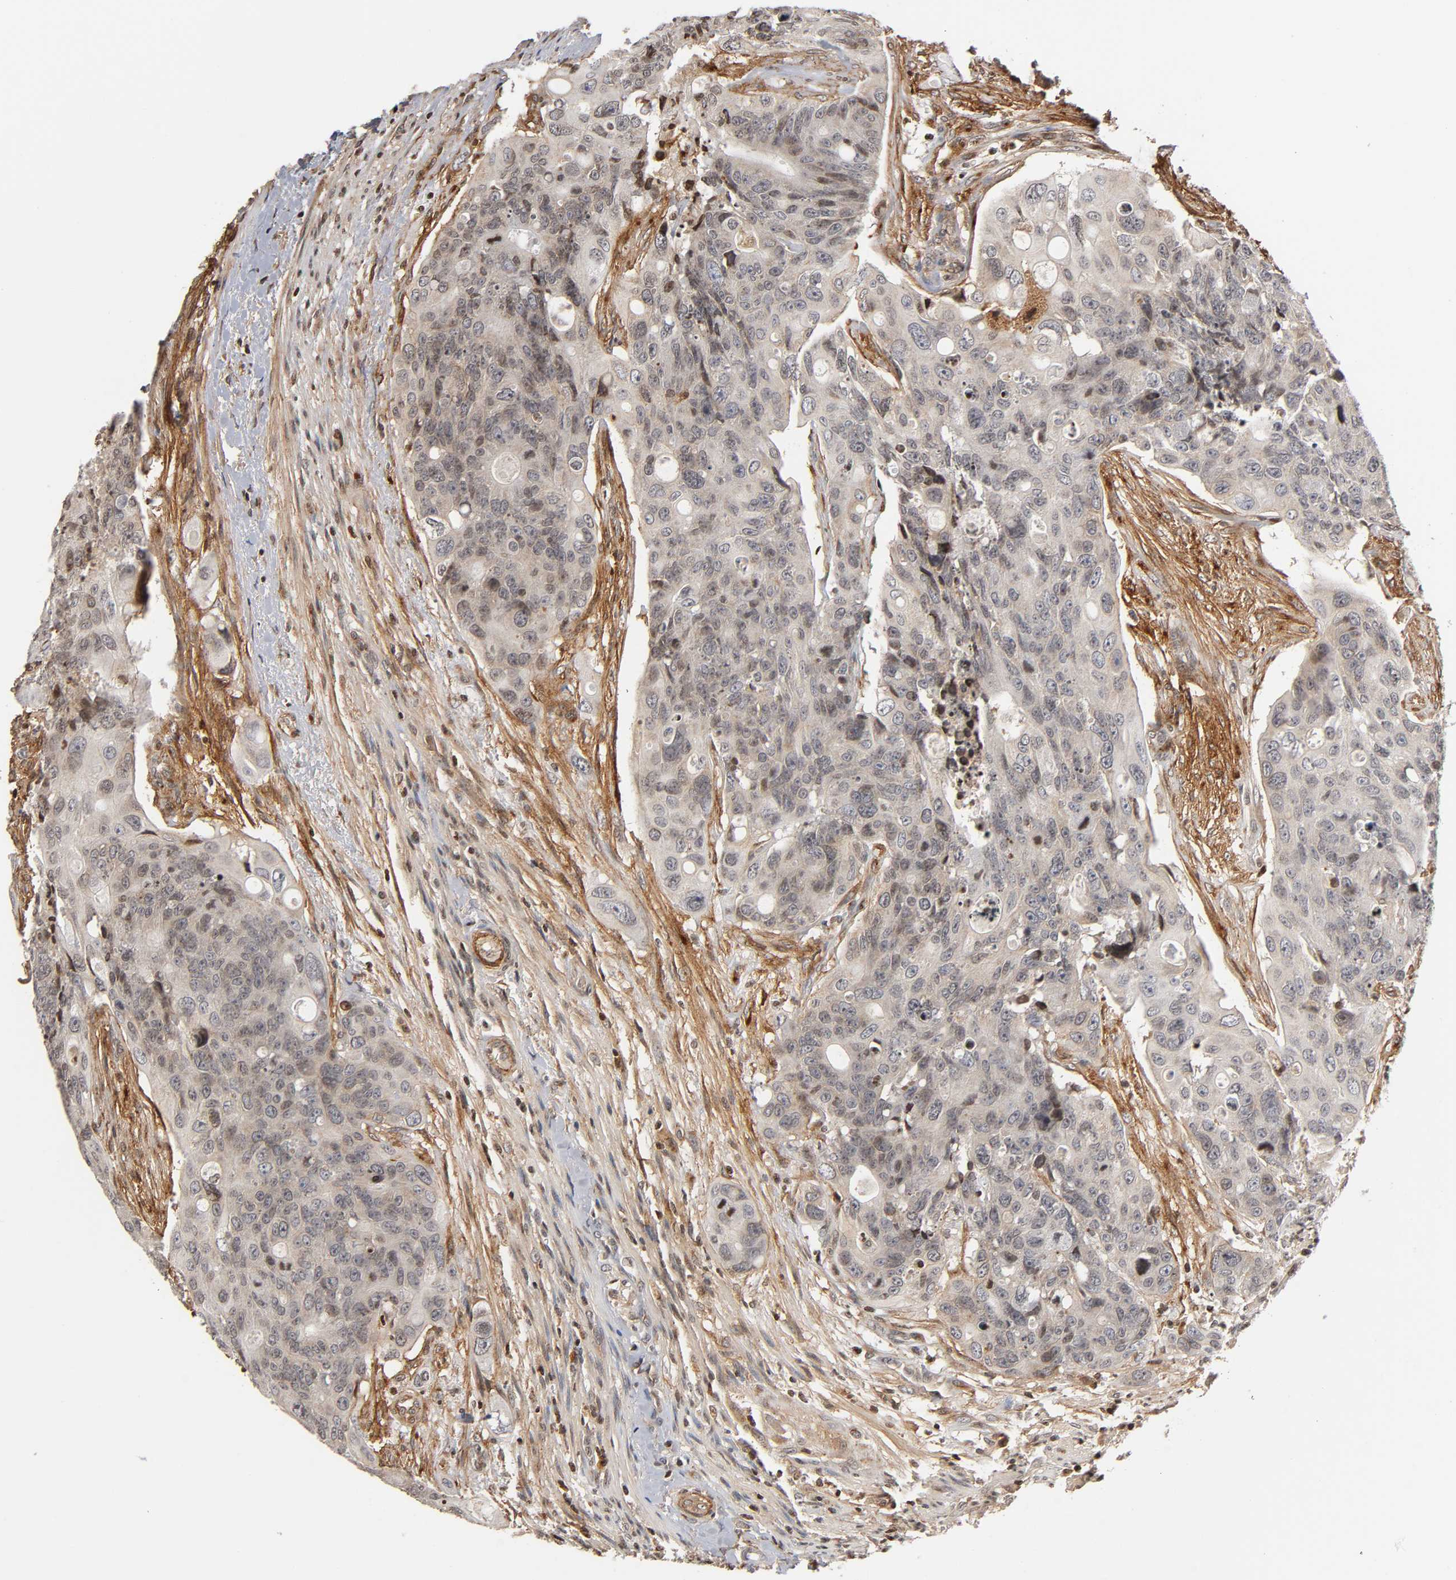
{"staining": {"intensity": "weak", "quantity": "25%-75%", "location": "cytoplasmic/membranous"}, "tissue": "colorectal cancer", "cell_type": "Tumor cells", "image_type": "cancer", "snomed": [{"axis": "morphology", "description": "Adenocarcinoma, NOS"}, {"axis": "topography", "description": "Colon"}], "caption": "Immunohistochemistry (DAB) staining of human colorectal cancer (adenocarcinoma) reveals weak cytoplasmic/membranous protein expression in about 25%-75% of tumor cells.", "gene": "ITGAV", "patient": {"sex": "female", "age": 57}}